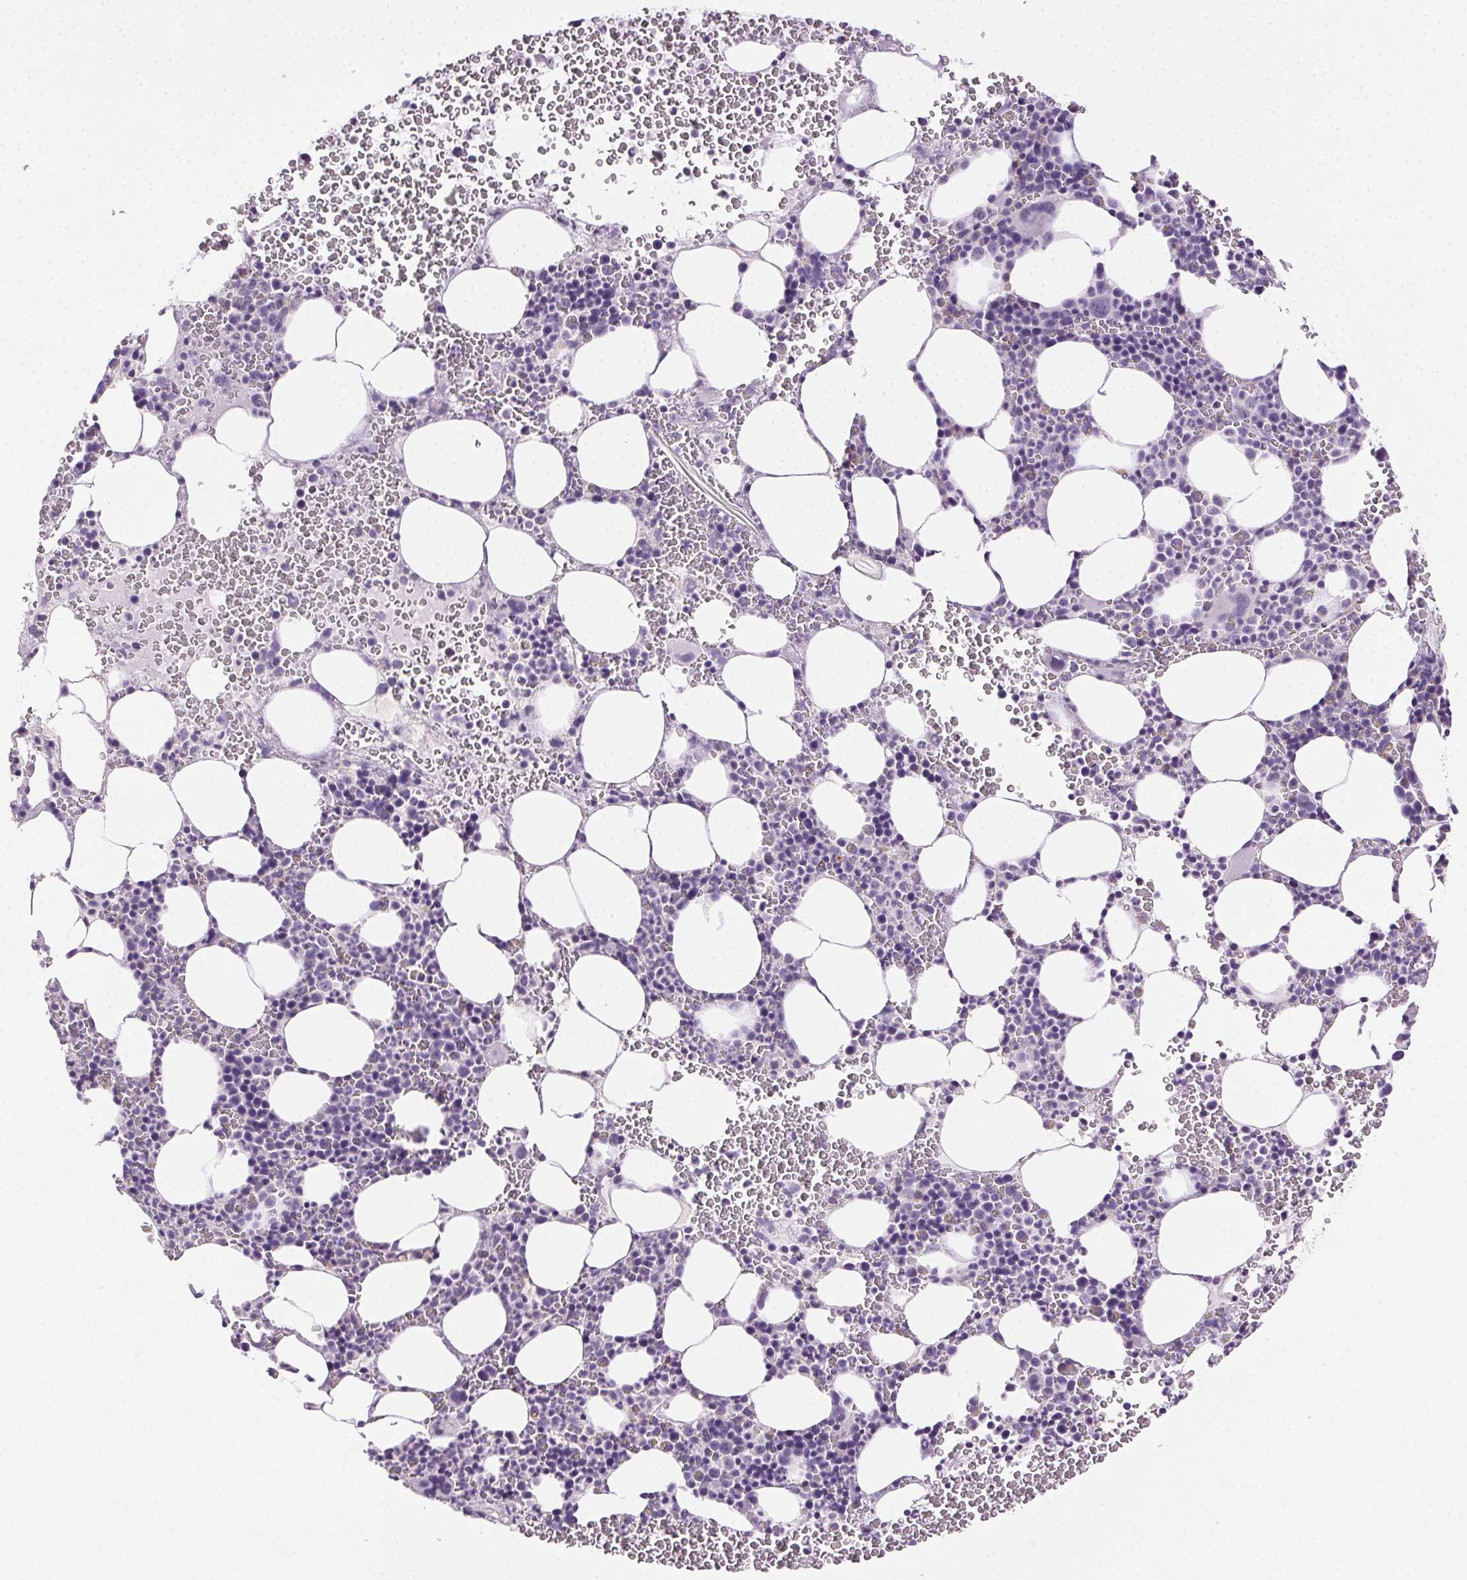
{"staining": {"intensity": "negative", "quantity": "none", "location": "none"}, "tissue": "bone marrow", "cell_type": "Hematopoietic cells", "image_type": "normal", "snomed": [{"axis": "morphology", "description": "Normal tissue, NOS"}, {"axis": "topography", "description": "Bone marrow"}], "caption": "Immunohistochemical staining of normal human bone marrow reveals no significant expression in hematopoietic cells.", "gene": "AKAP5", "patient": {"sex": "male", "age": 82}}